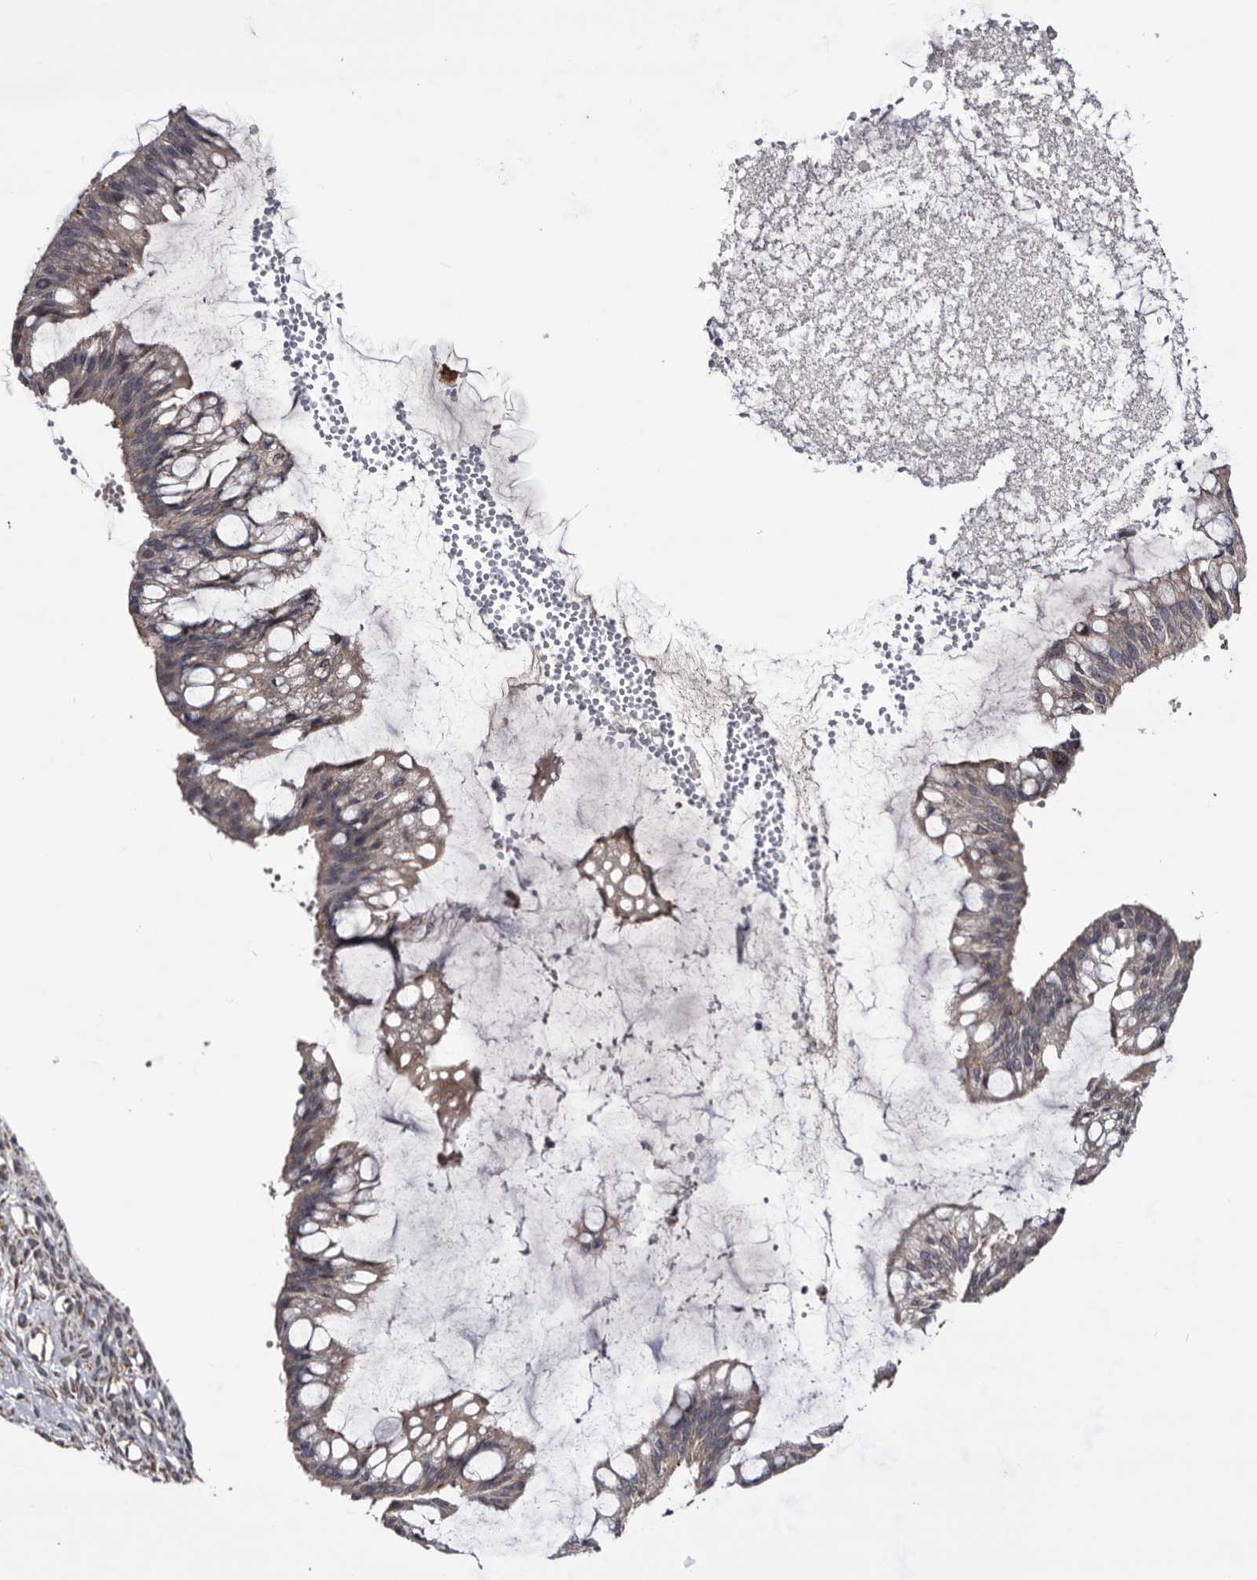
{"staining": {"intensity": "negative", "quantity": "none", "location": "none"}, "tissue": "ovarian cancer", "cell_type": "Tumor cells", "image_type": "cancer", "snomed": [{"axis": "morphology", "description": "Cystadenocarcinoma, mucinous, NOS"}, {"axis": "topography", "description": "Ovary"}], "caption": "Immunohistochemical staining of ovarian cancer demonstrates no significant staining in tumor cells.", "gene": "ARMCX2", "patient": {"sex": "female", "age": 73}}